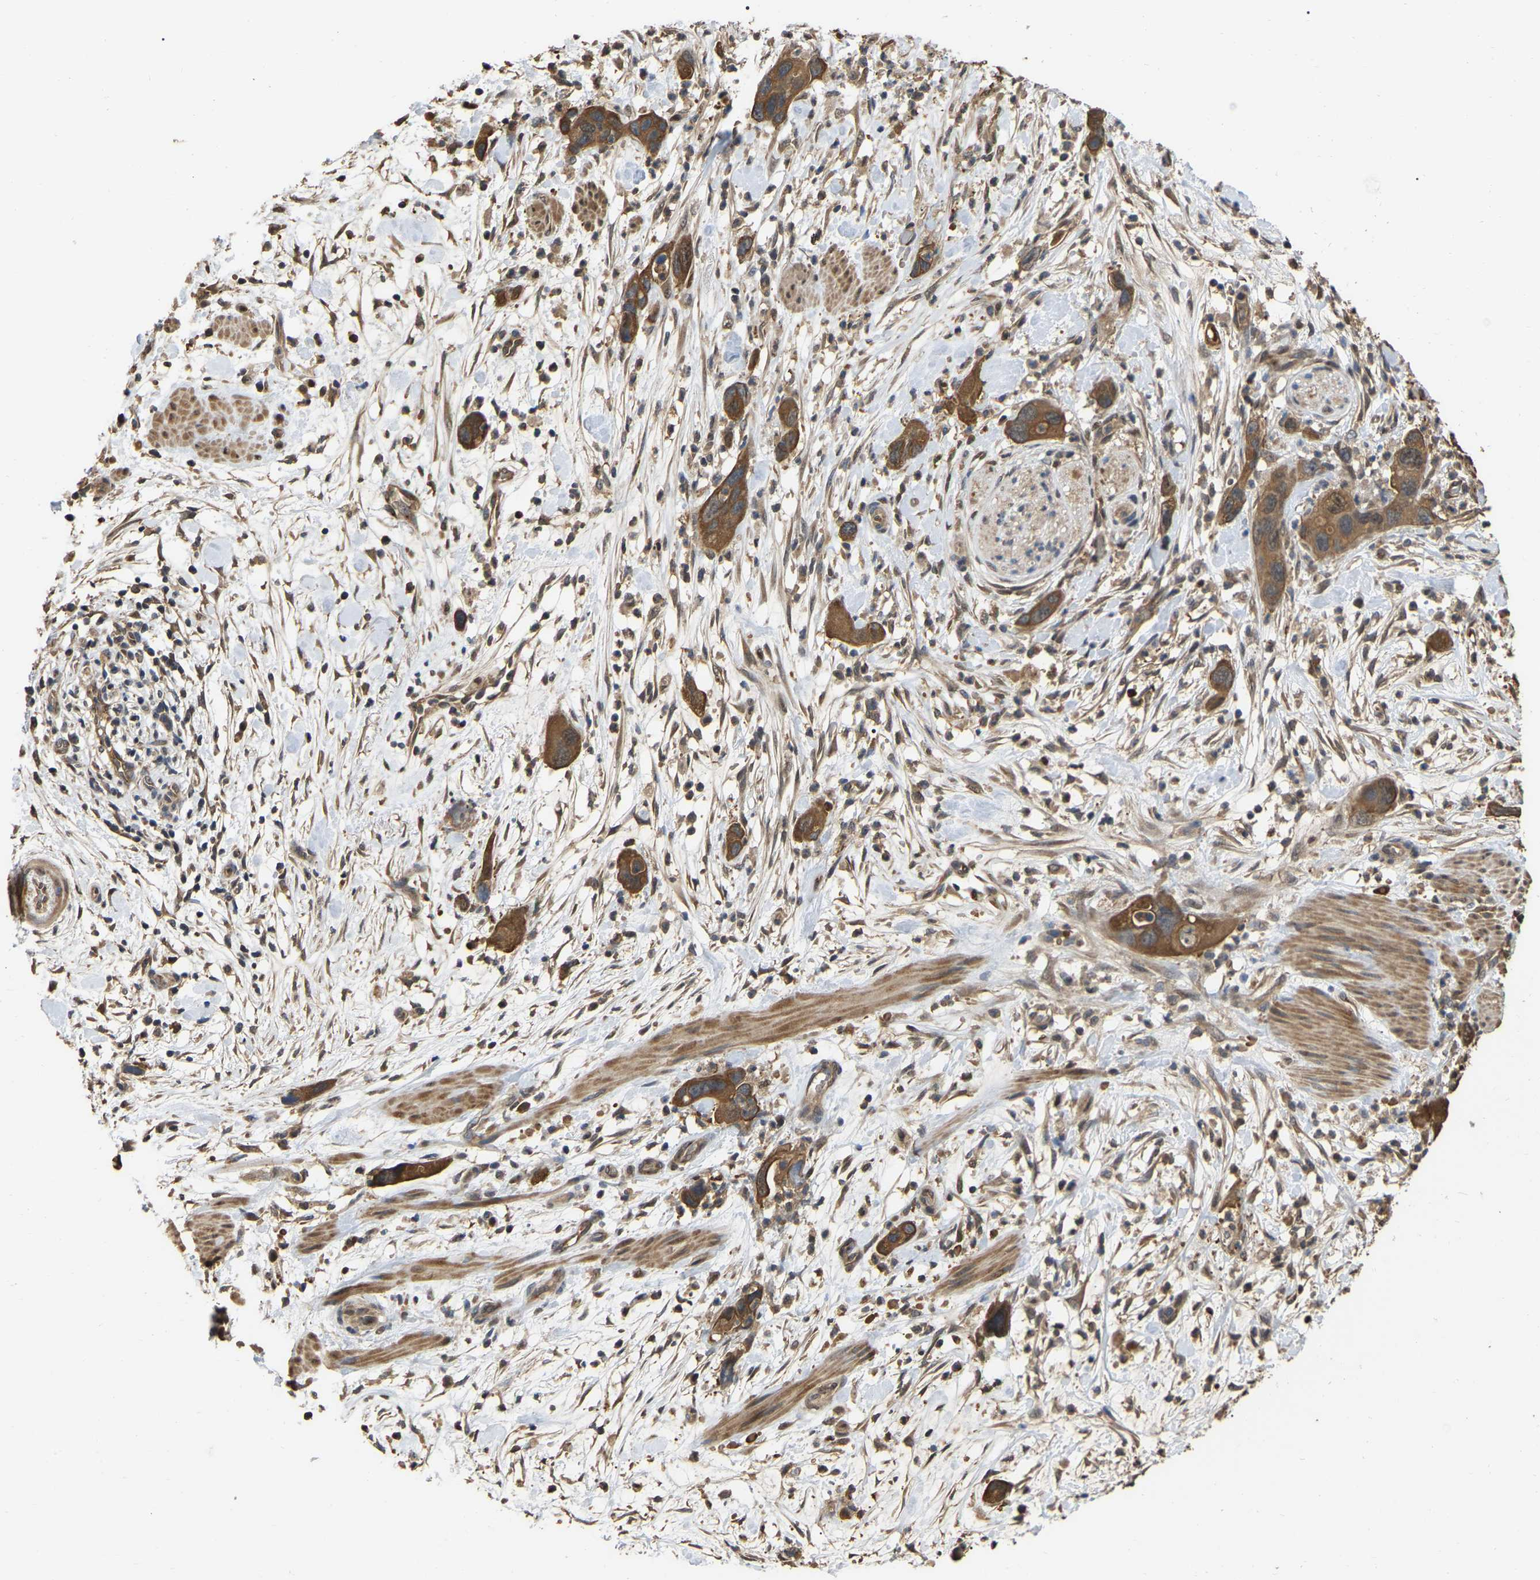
{"staining": {"intensity": "strong", "quantity": ">75%", "location": "cytoplasmic/membranous"}, "tissue": "pancreatic cancer", "cell_type": "Tumor cells", "image_type": "cancer", "snomed": [{"axis": "morphology", "description": "Adenocarcinoma, NOS"}, {"axis": "topography", "description": "Pancreas"}], "caption": "Tumor cells exhibit strong cytoplasmic/membranous positivity in about >75% of cells in pancreatic cancer (adenocarcinoma).", "gene": "FAM219A", "patient": {"sex": "female", "age": 71}}